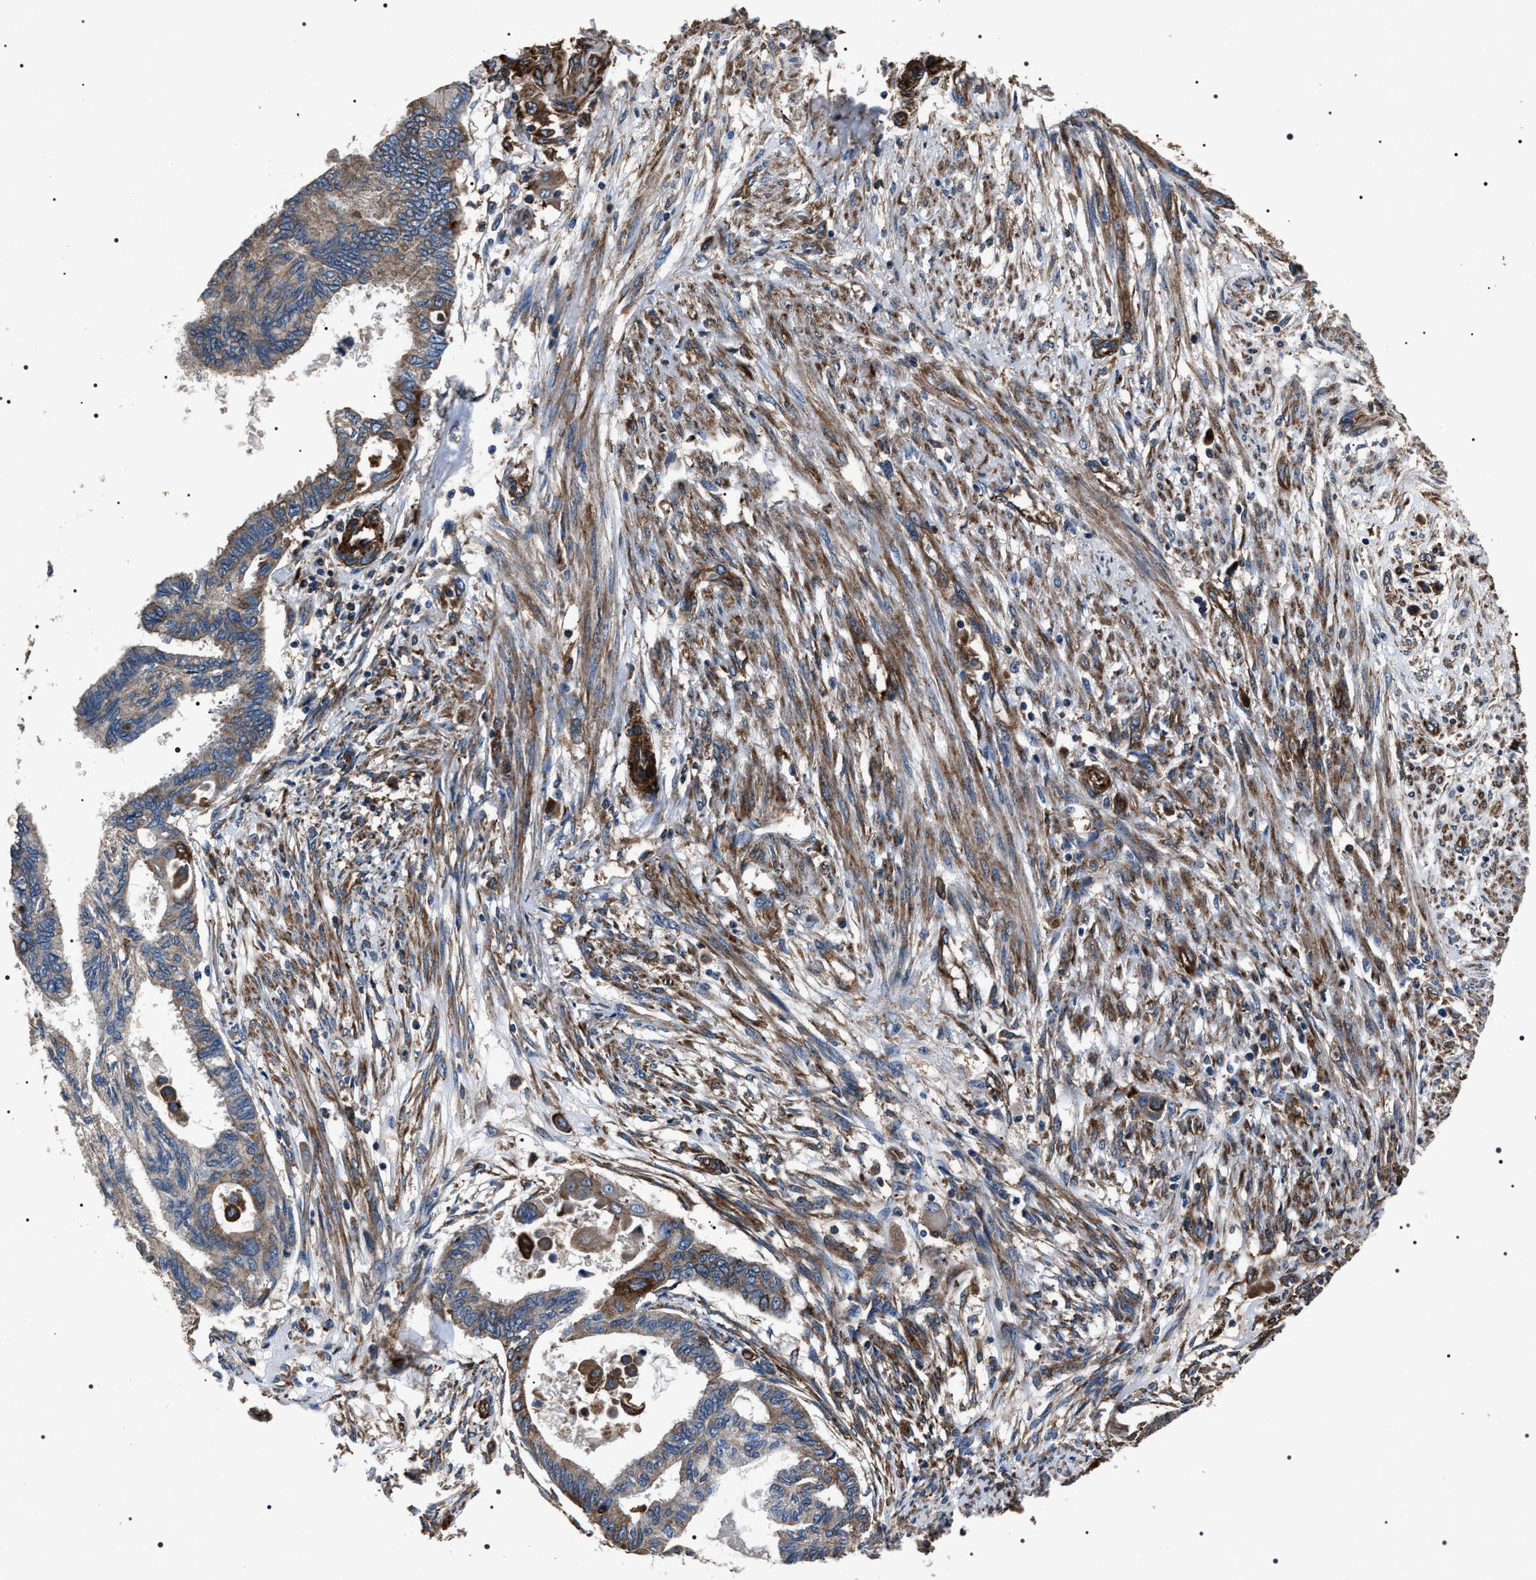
{"staining": {"intensity": "weak", "quantity": "25%-75%", "location": "cytoplasmic/membranous"}, "tissue": "cervical cancer", "cell_type": "Tumor cells", "image_type": "cancer", "snomed": [{"axis": "morphology", "description": "Normal tissue, NOS"}, {"axis": "morphology", "description": "Adenocarcinoma, NOS"}, {"axis": "topography", "description": "Cervix"}, {"axis": "topography", "description": "Endometrium"}], "caption": "Immunohistochemical staining of human cervical cancer (adenocarcinoma) reveals low levels of weak cytoplasmic/membranous expression in approximately 25%-75% of tumor cells.", "gene": "HSCB", "patient": {"sex": "female", "age": 86}}